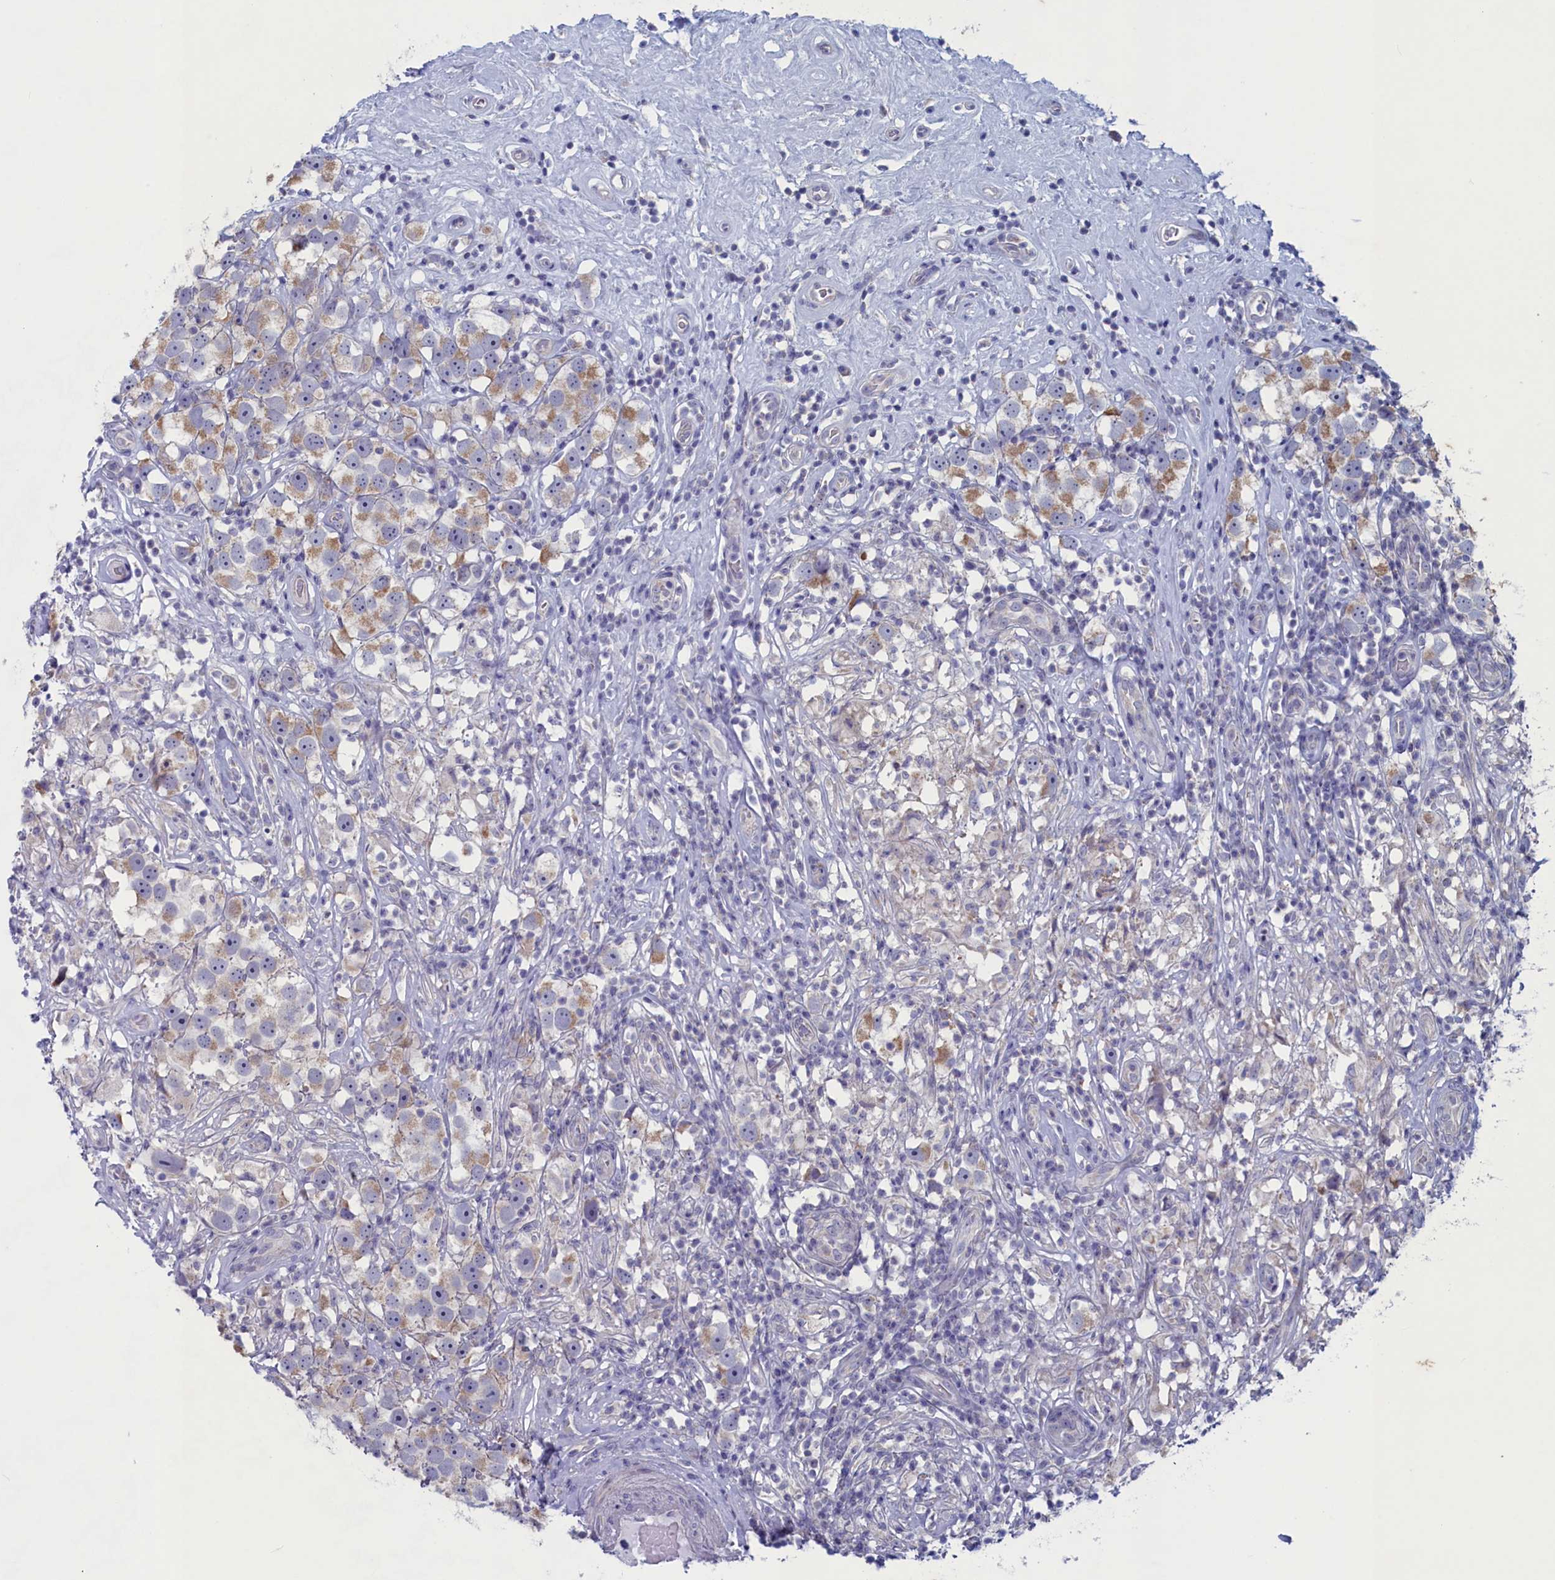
{"staining": {"intensity": "moderate", "quantity": "<25%", "location": "cytoplasmic/membranous"}, "tissue": "testis cancer", "cell_type": "Tumor cells", "image_type": "cancer", "snomed": [{"axis": "morphology", "description": "Seminoma, NOS"}, {"axis": "topography", "description": "Testis"}], "caption": "A photomicrograph of testis cancer stained for a protein displays moderate cytoplasmic/membranous brown staining in tumor cells.", "gene": "WDR76", "patient": {"sex": "male", "age": 49}}